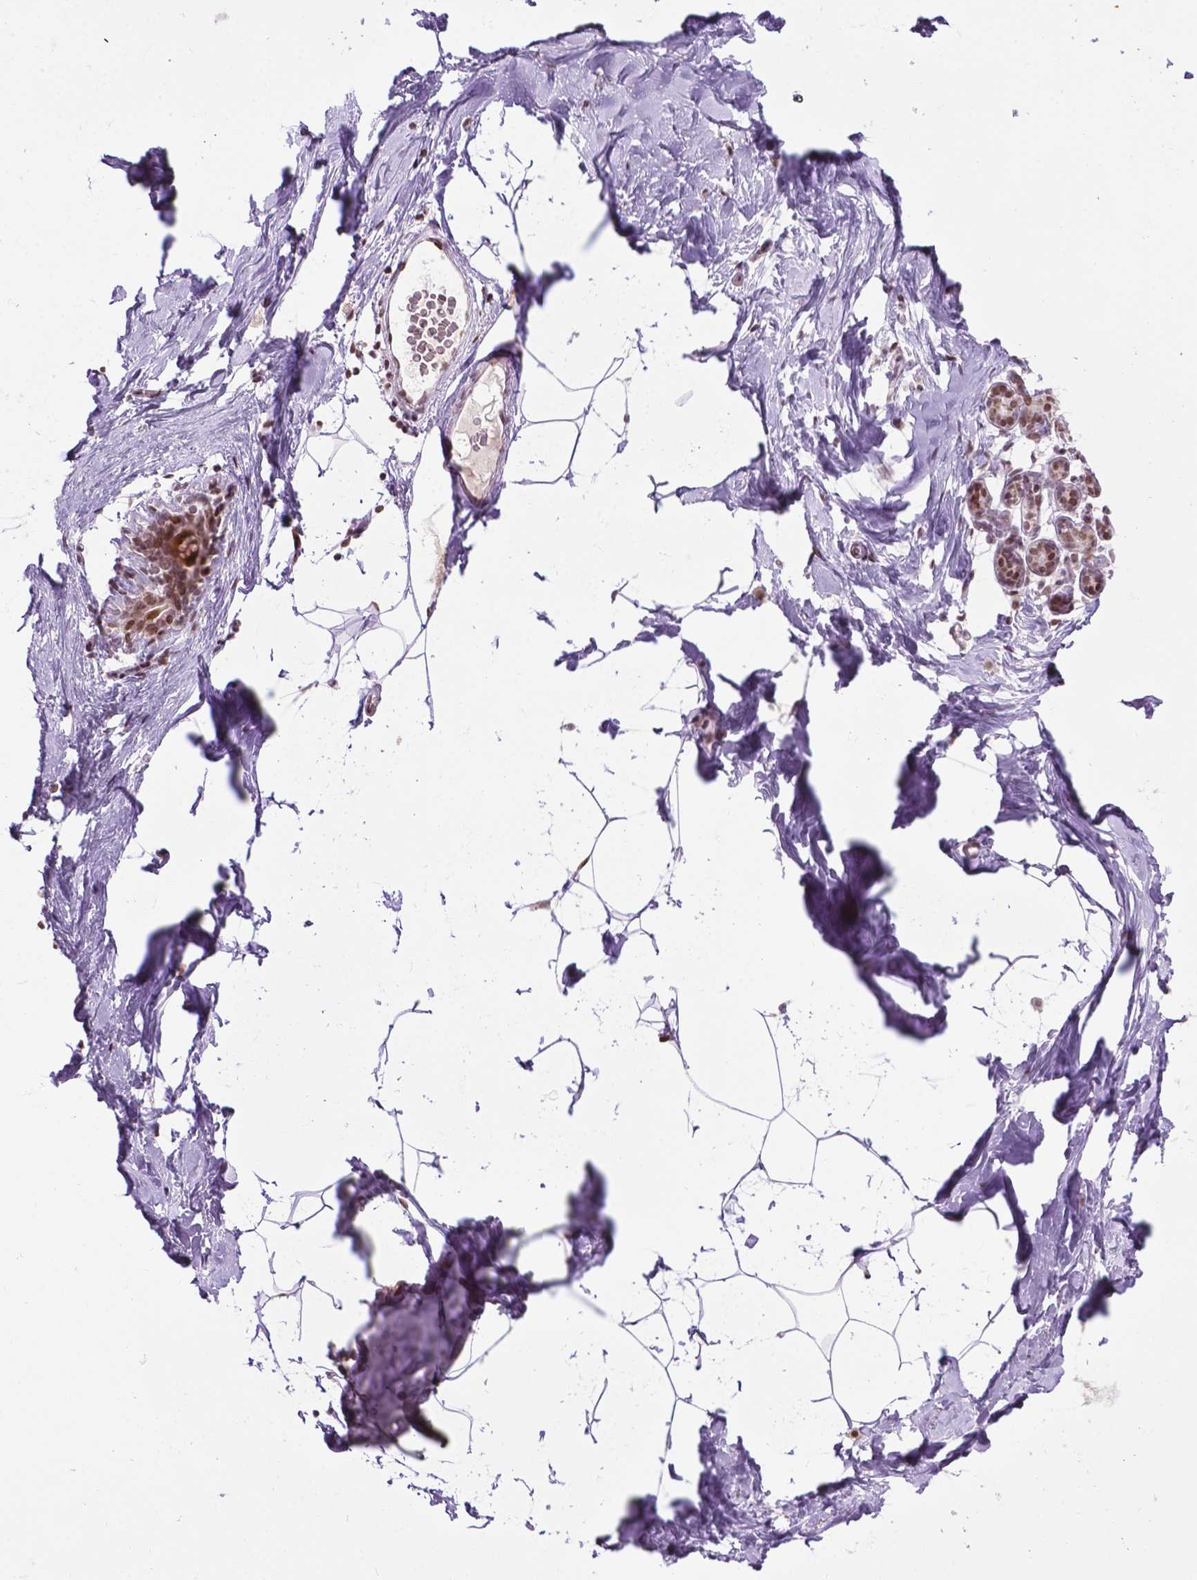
{"staining": {"intensity": "moderate", "quantity": "<25%", "location": "nuclear"}, "tissue": "breast", "cell_type": "Adipocytes", "image_type": "normal", "snomed": [{"axis": "morphology", "description": "Normal tissue, NOS"}, {"axis": "topography", "description": "Breast"}], "caption": "Approximately <25% of adipocytes in unremarkable breast reveal moderate nuclear protein staining as visualized by brown immunohistochemical staining.", "gene": "COL23A1", "patient": {"sex": "female", "age": 32}}